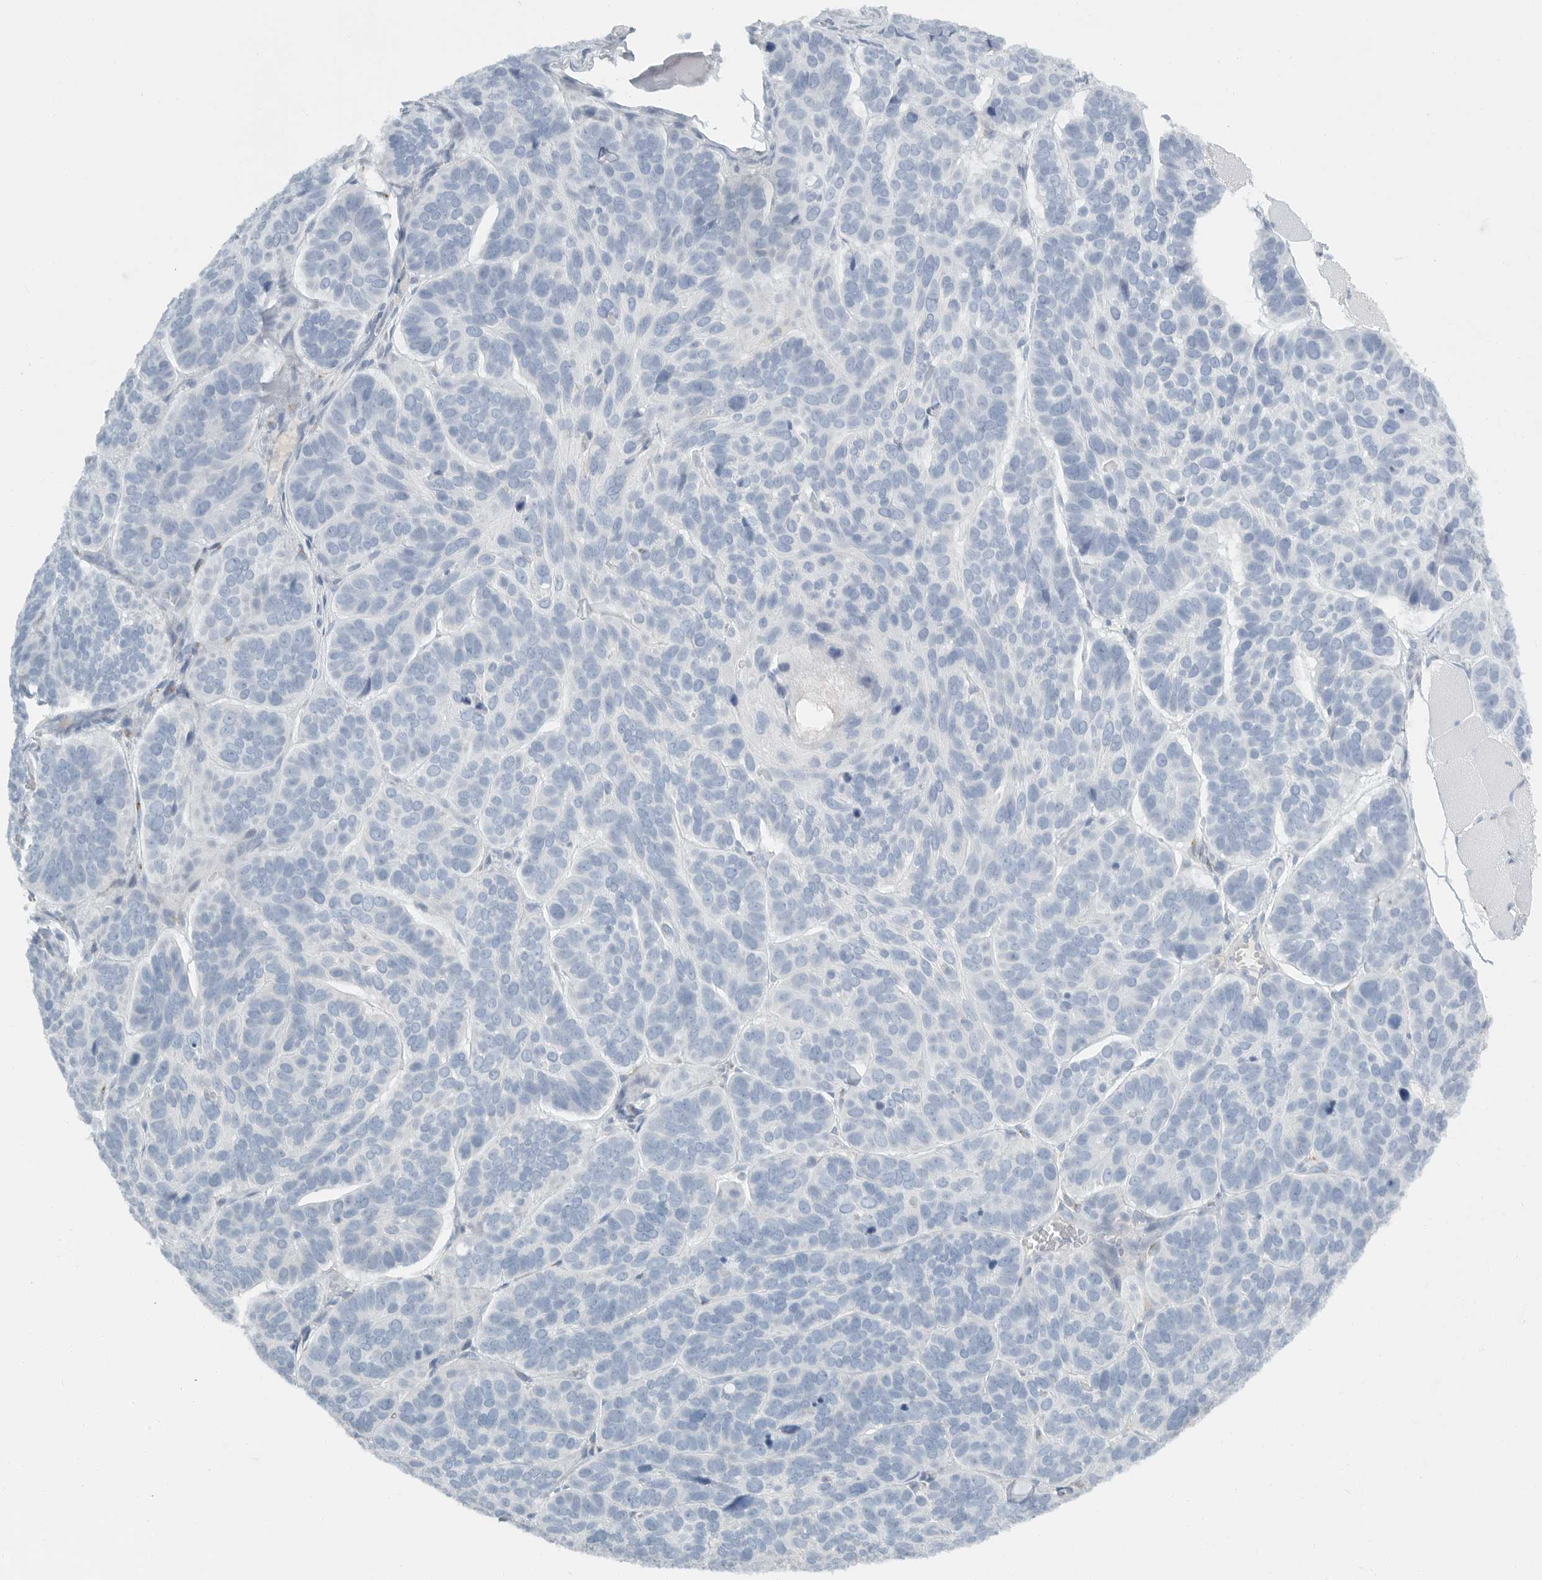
{"staining": {"intensity": "negative", "quantity": "none", "location": "none"}, "tissue": "skin cancer", "cell_type": "Tumor cells", "image_type": "cancer", "snomed": [{"axis": "morphology", "description": "Basal cell carcinoma"}, {"axis": "topography", "description": "Skin"}], "caption": "Immunohistochemical staining of skin cancer demonstrates no significant staining in tumor cells.", "gene": "PAM", "patient": {"sex": "male", "age": 62}}